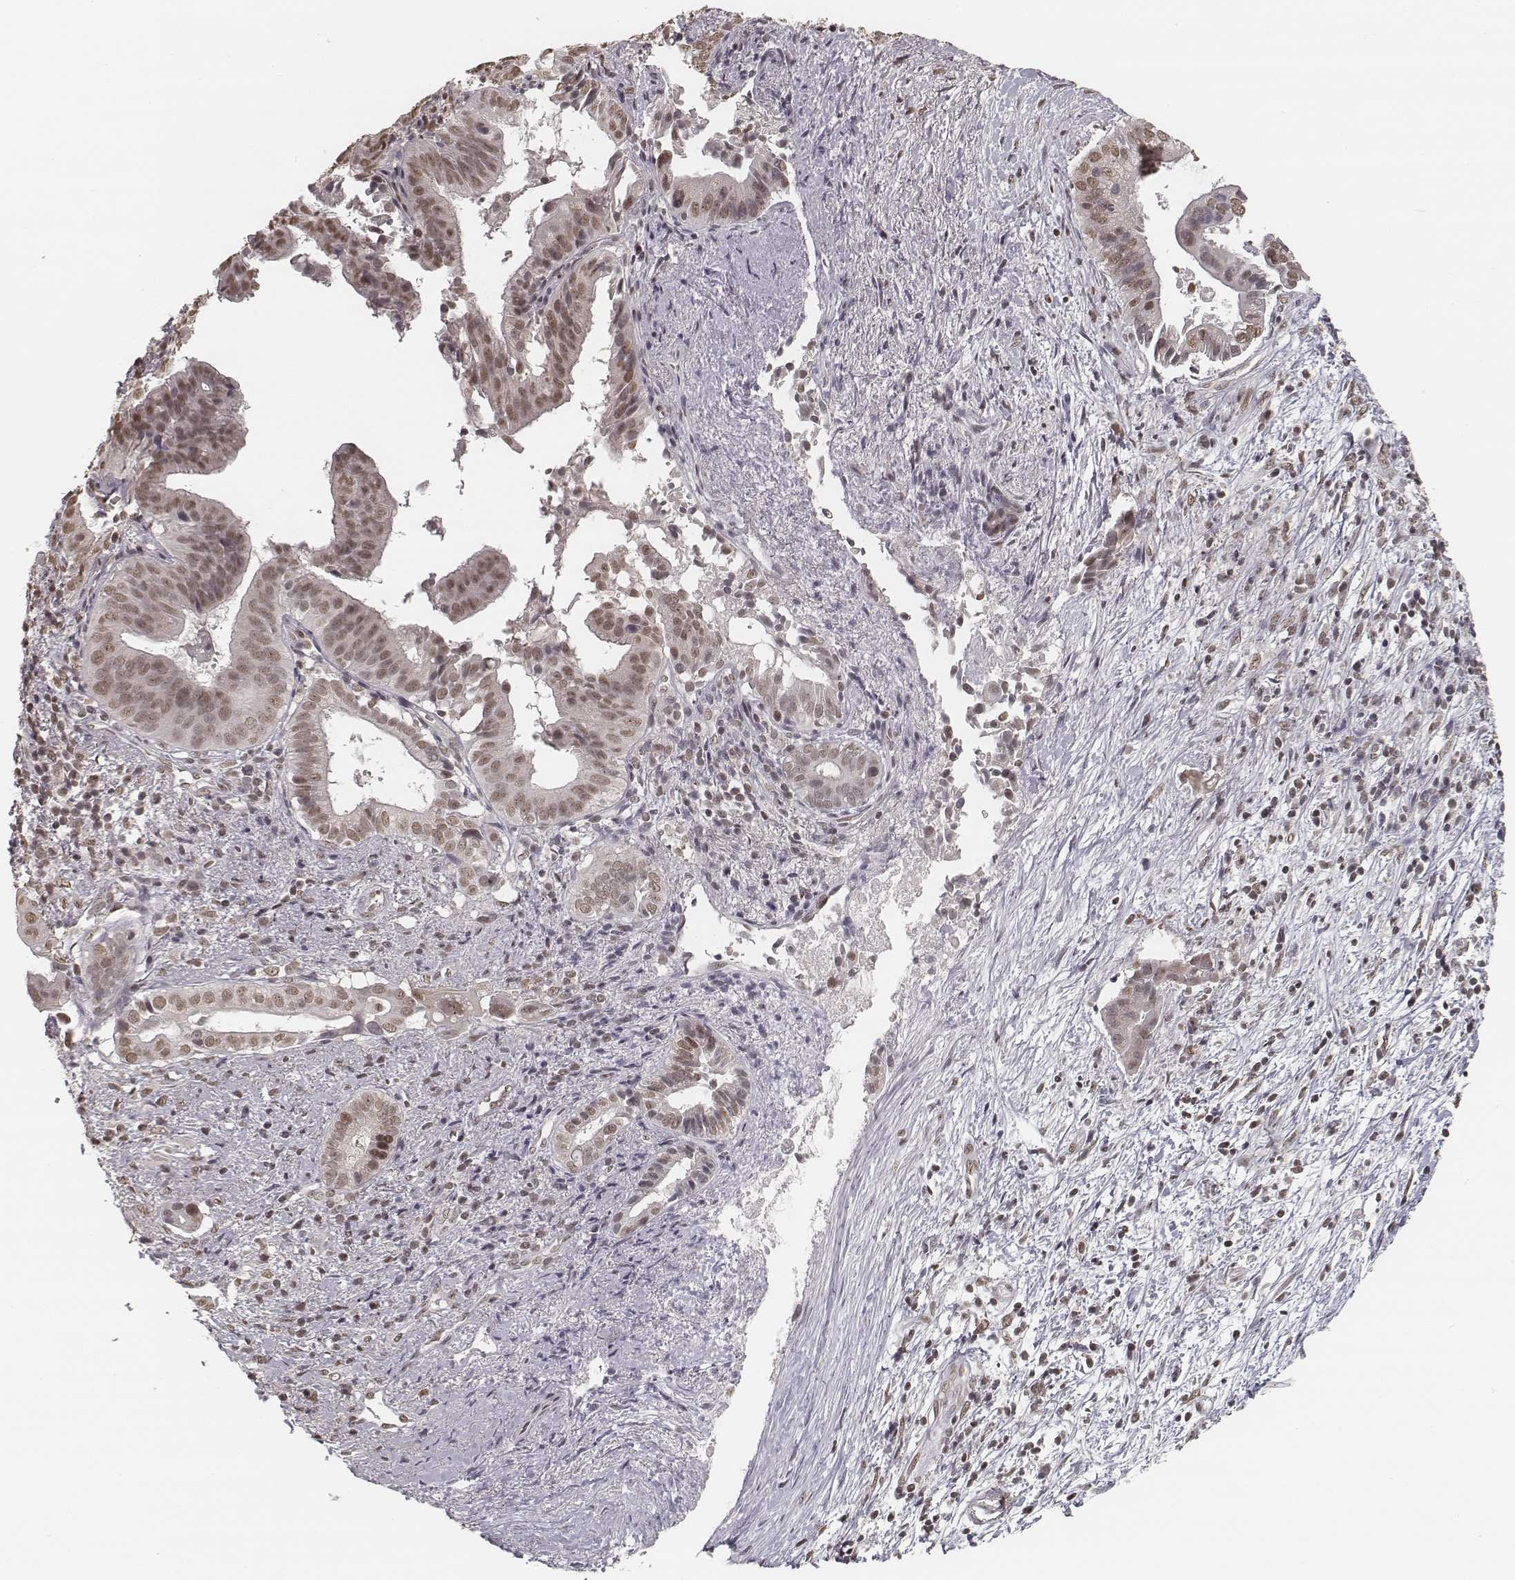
{"staining": {"intensity": "weak", "quantity": ">75%", "location": "nuclear"}, "tissue": "pancreatic cancer", "cell_type": "Tumor cells", "image_type": "cancer", "snomed": [{"axis": "morphology", "description": "Adenocarcinoma, NOS"}, {"axis": "topography", "description": "Pancreas"}], "caption": "Pancreatic cancer (adenocarcinoma) stained with immunohistochemistry exhibits weak nuclear staining in about >75% of tumor cells.", "gene": "HMGA2", "patient": {"sex": "male", "age": 61}}